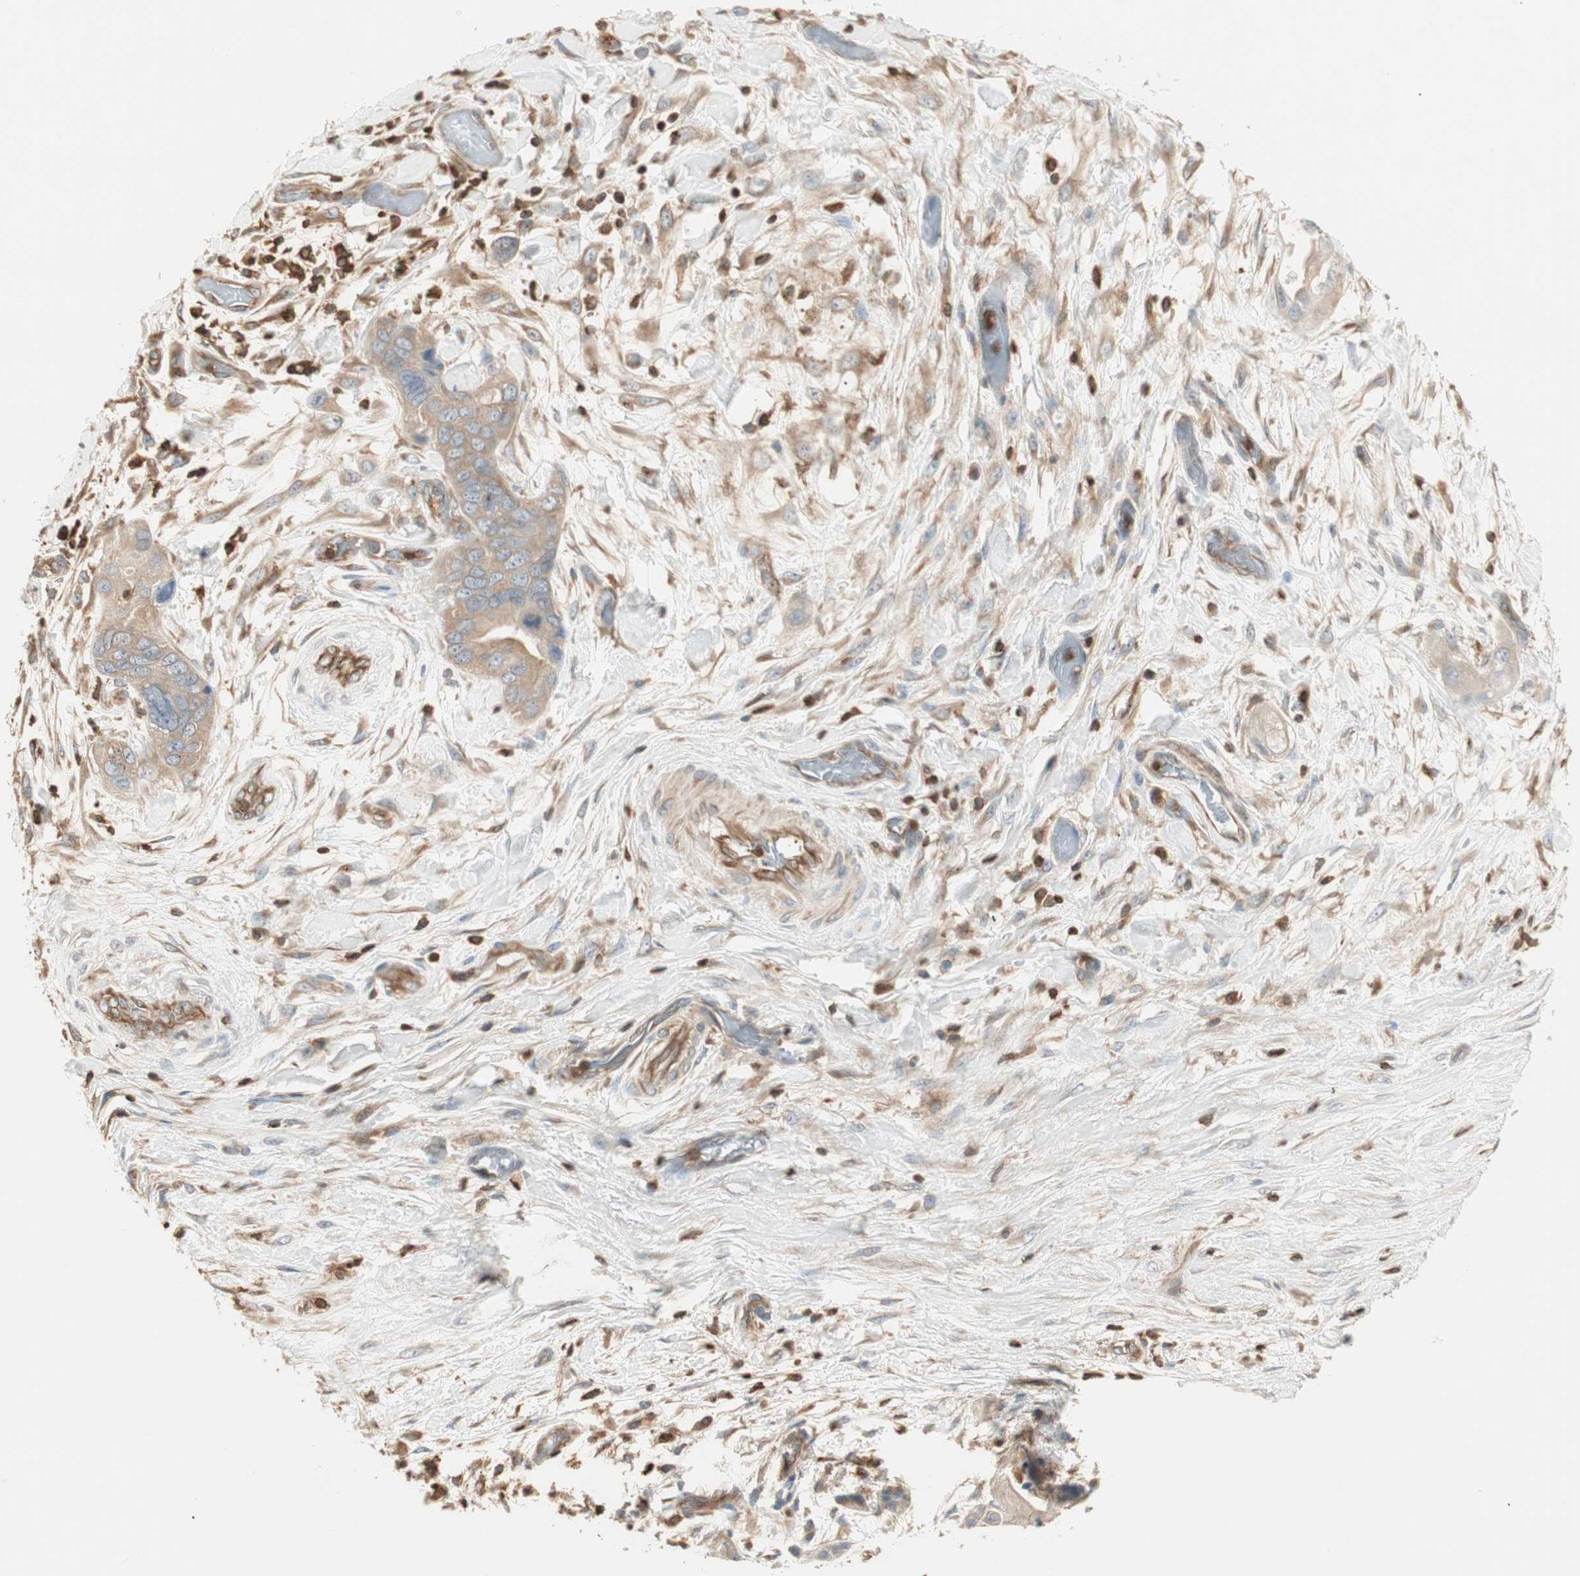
{"staining": {"intensity": "weak", "quantity": ">75%", "location": "cytoplasmic/membranous"}, "tissue": "pancreatic cancer", "cell_type": "Tumor cells", "image_type": "cancer", "snomed": [{"axis": "morphology", "description": "Adenocarcinoma, NOS"}, {"axis": "topography", "description": "Pancreas"}], "caption": "The micrograph demonstrates a brown stain indicating the presence of a protein in the cytoplasmic/membranous of tumor cells in pancreatic cancer. (Stains: DAB in brown, nuclei in blue, Microscopy: brightfield microscopy at high magnification).", "gene": "CRLF3", "patient": {"sex": "female", "age": 77}}